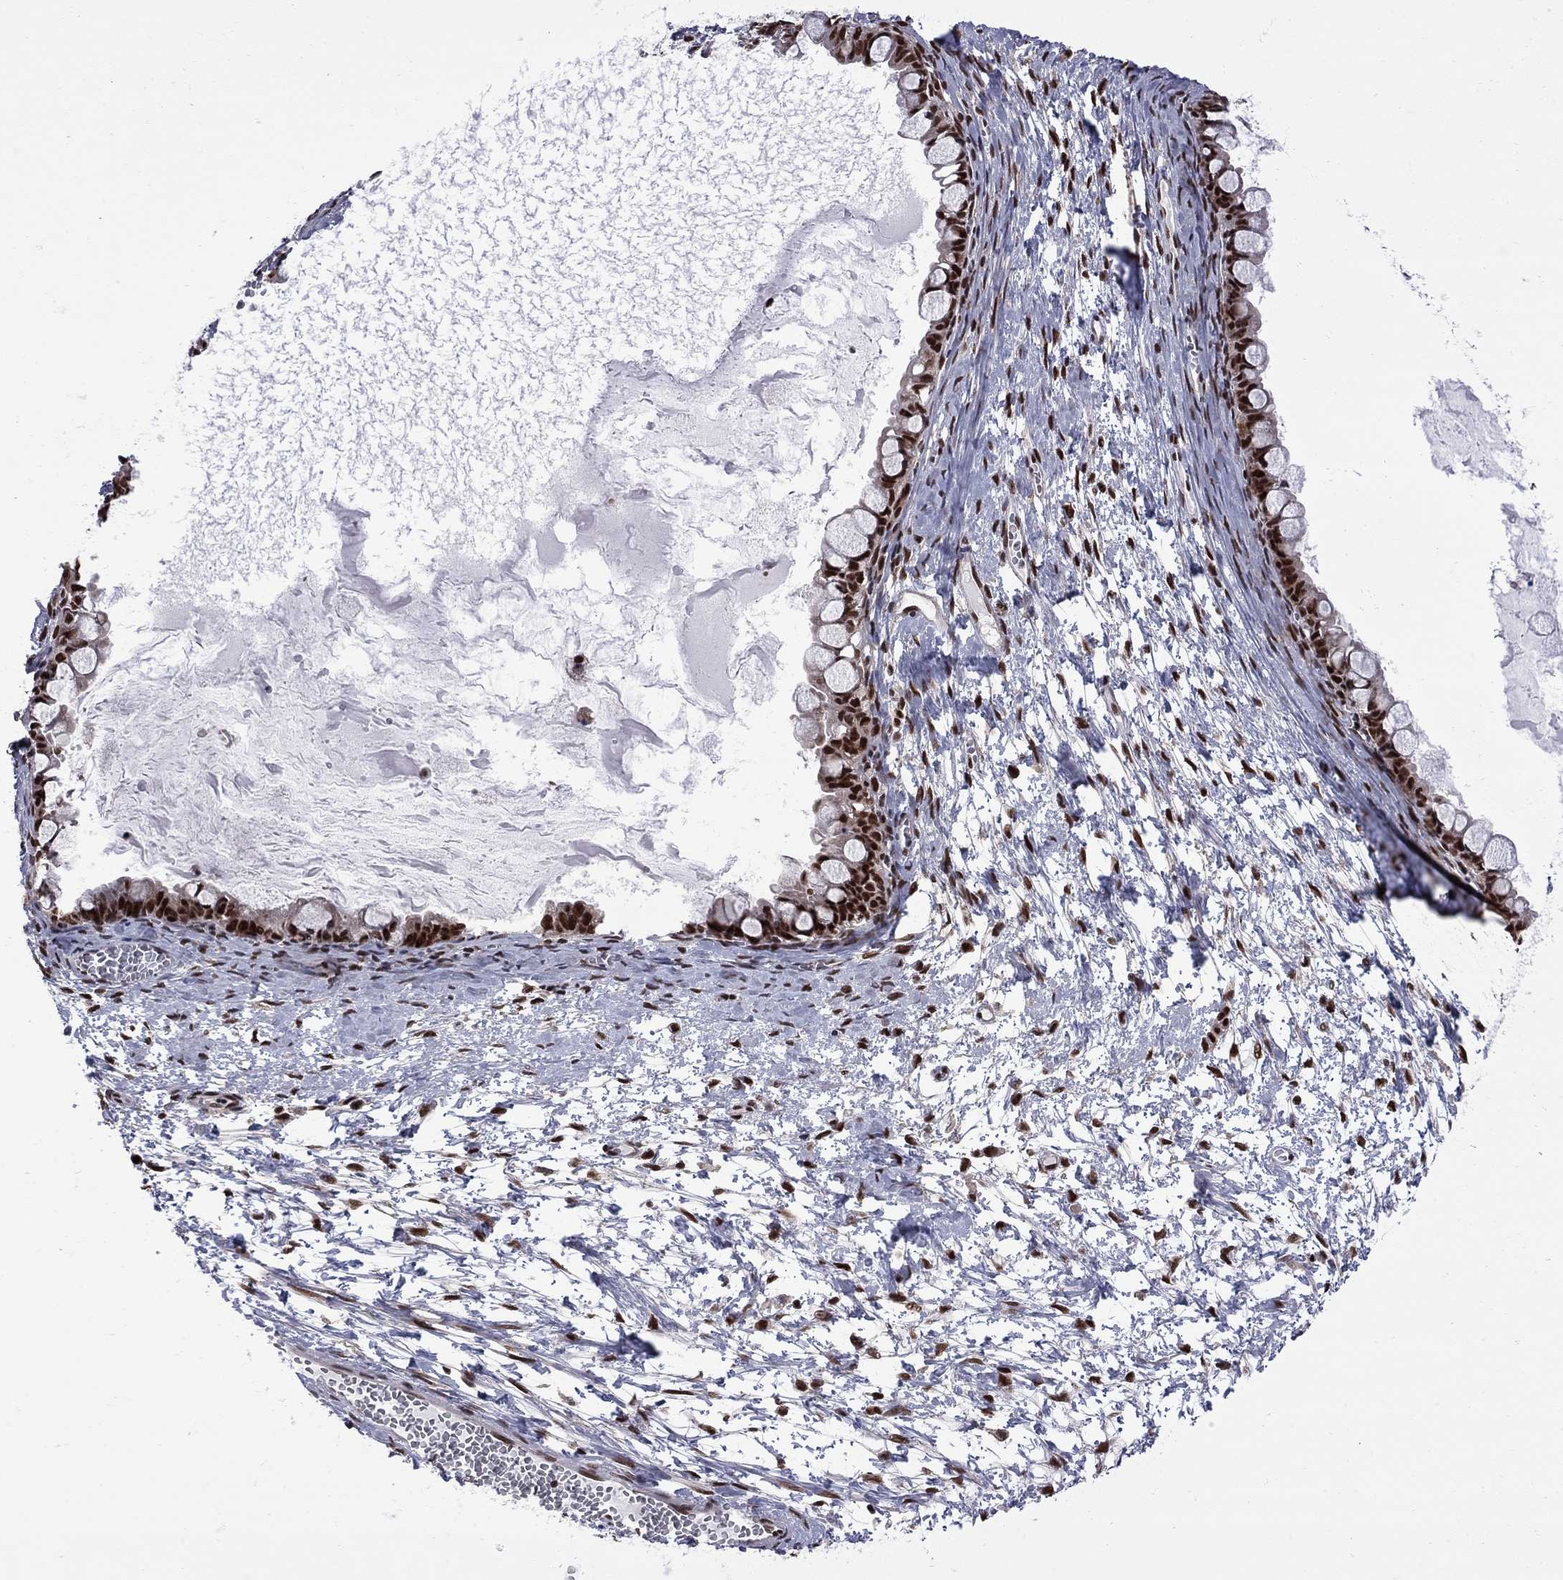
{"staining": {"intensity": "strong", "quantity": ">75%", "location": "nuclear"}, "tissue": "ovarian cancer", "cell_type": "Tumor cells", "image_type": "cancer", "snomed": [{"axis": "morphology", "description": "Cystadenocarcinoma, mucinous, NOS"}, {"axis": "topography", "description": "Ovary"}], "caption": "Immunohistochemistry staining of ovarian cancer (mucinous cystadenocarcinoma), which displays high levels of strong nuclear positivity in about >75% of tumor cells indicating strong nuclear protein staining. The staining was performed using DAB (3,3'-diaminobenzidine) (brown) for protein detection and nuclei were counterstained in hematoxylin (blue).", "gene": "MED25", "patient": {"sex": "female", "age": 63}}